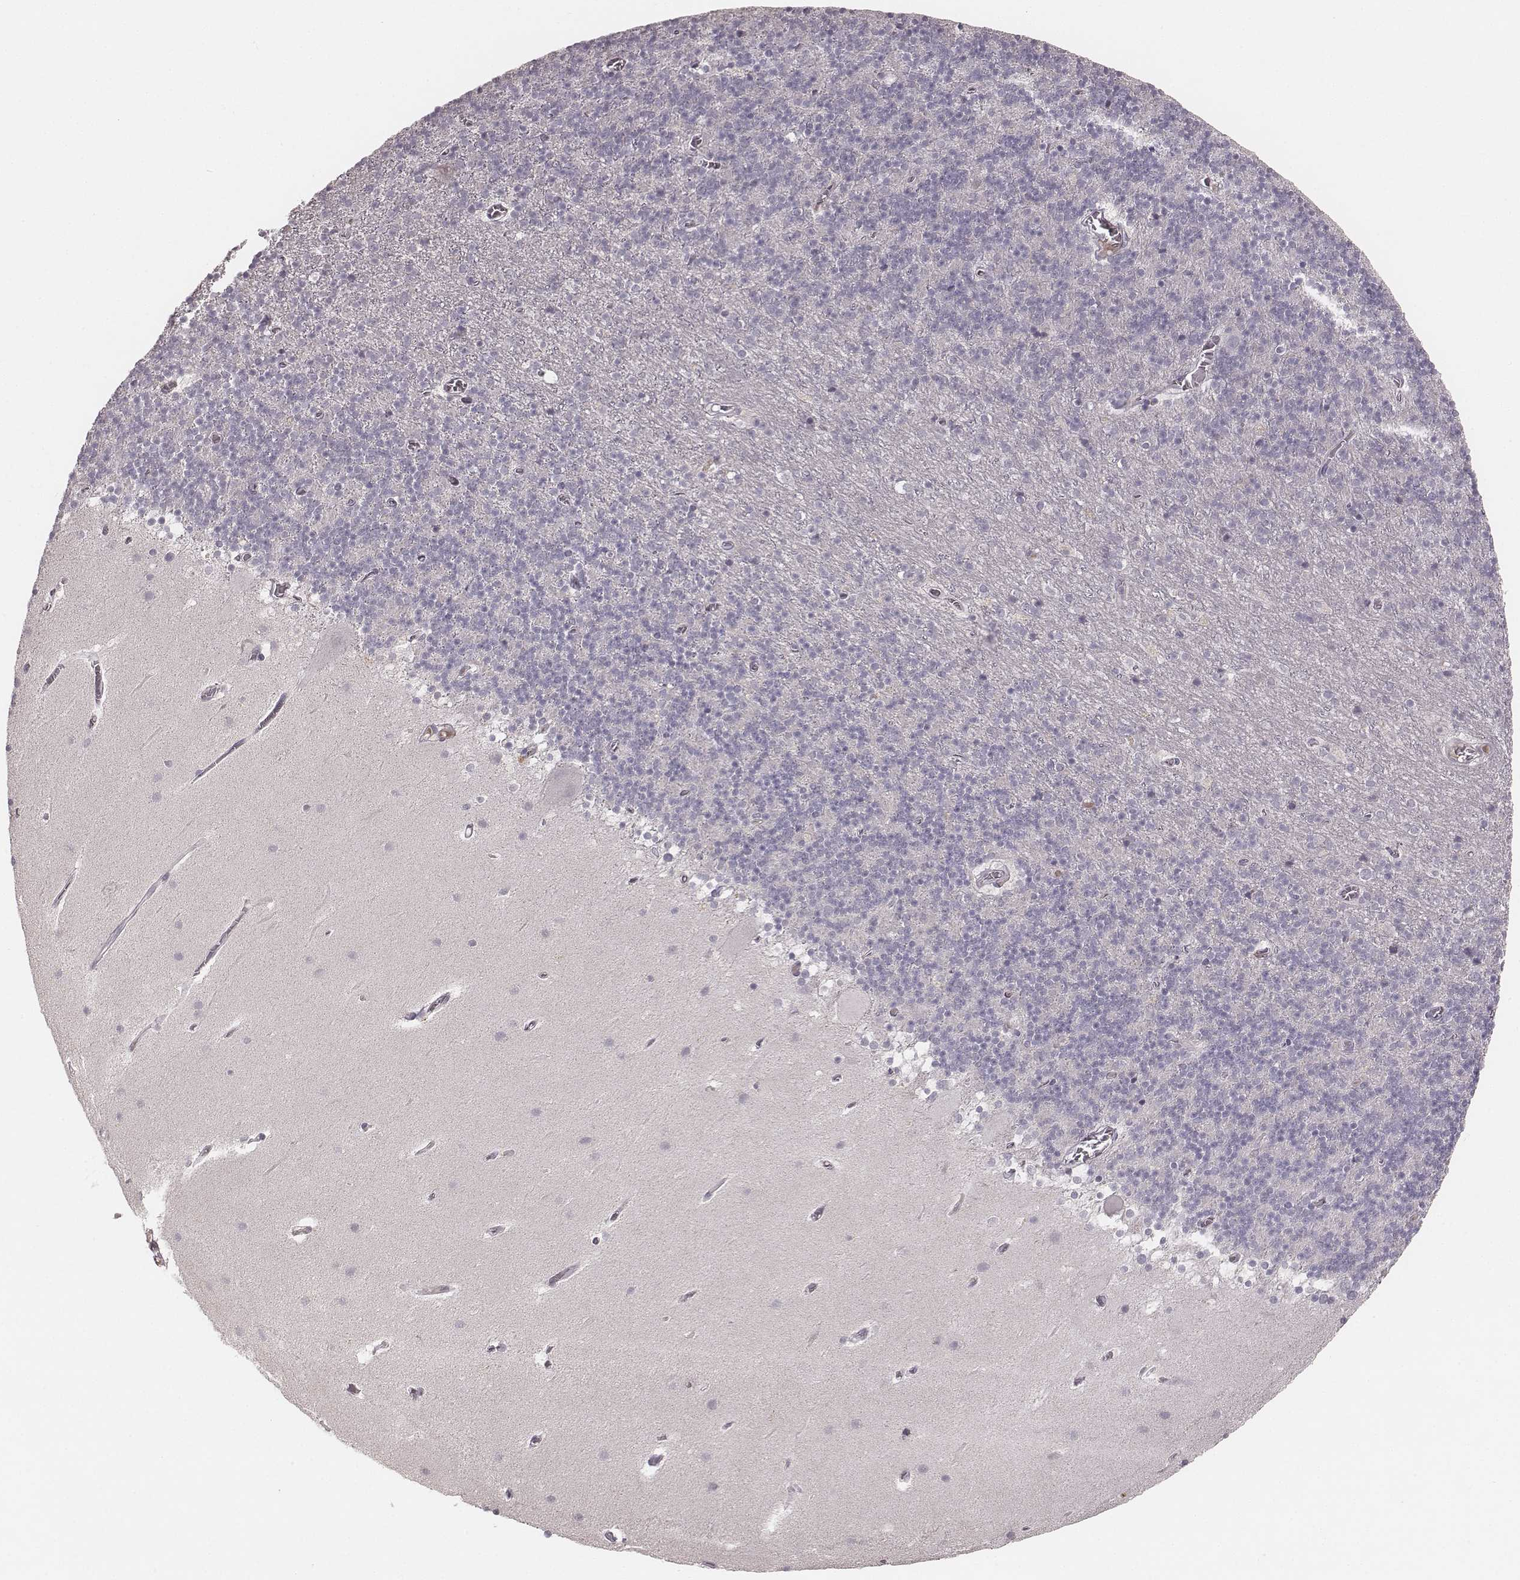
{"staining": {"intensity": "negative", "quantity": "none", "location": "none"}, "tissue": "cerebellum", "cell_type": "Cells in granular layer", "image_type": "normal", "snomed": [{"axis": "morphology", "description": "Normal tissue, NOS"}, {"axis": "topography", "description": "Cerebellum"}], "caption": "This is a image of IHC staining of unremarkable cerebellum, which shows no expression in cells in granular layer. (Immunohistochemistry (ihc), brightfield microscopy, high magnification).", "gene": "CD8A", "patient": {"sex": "male", "age": 70}}